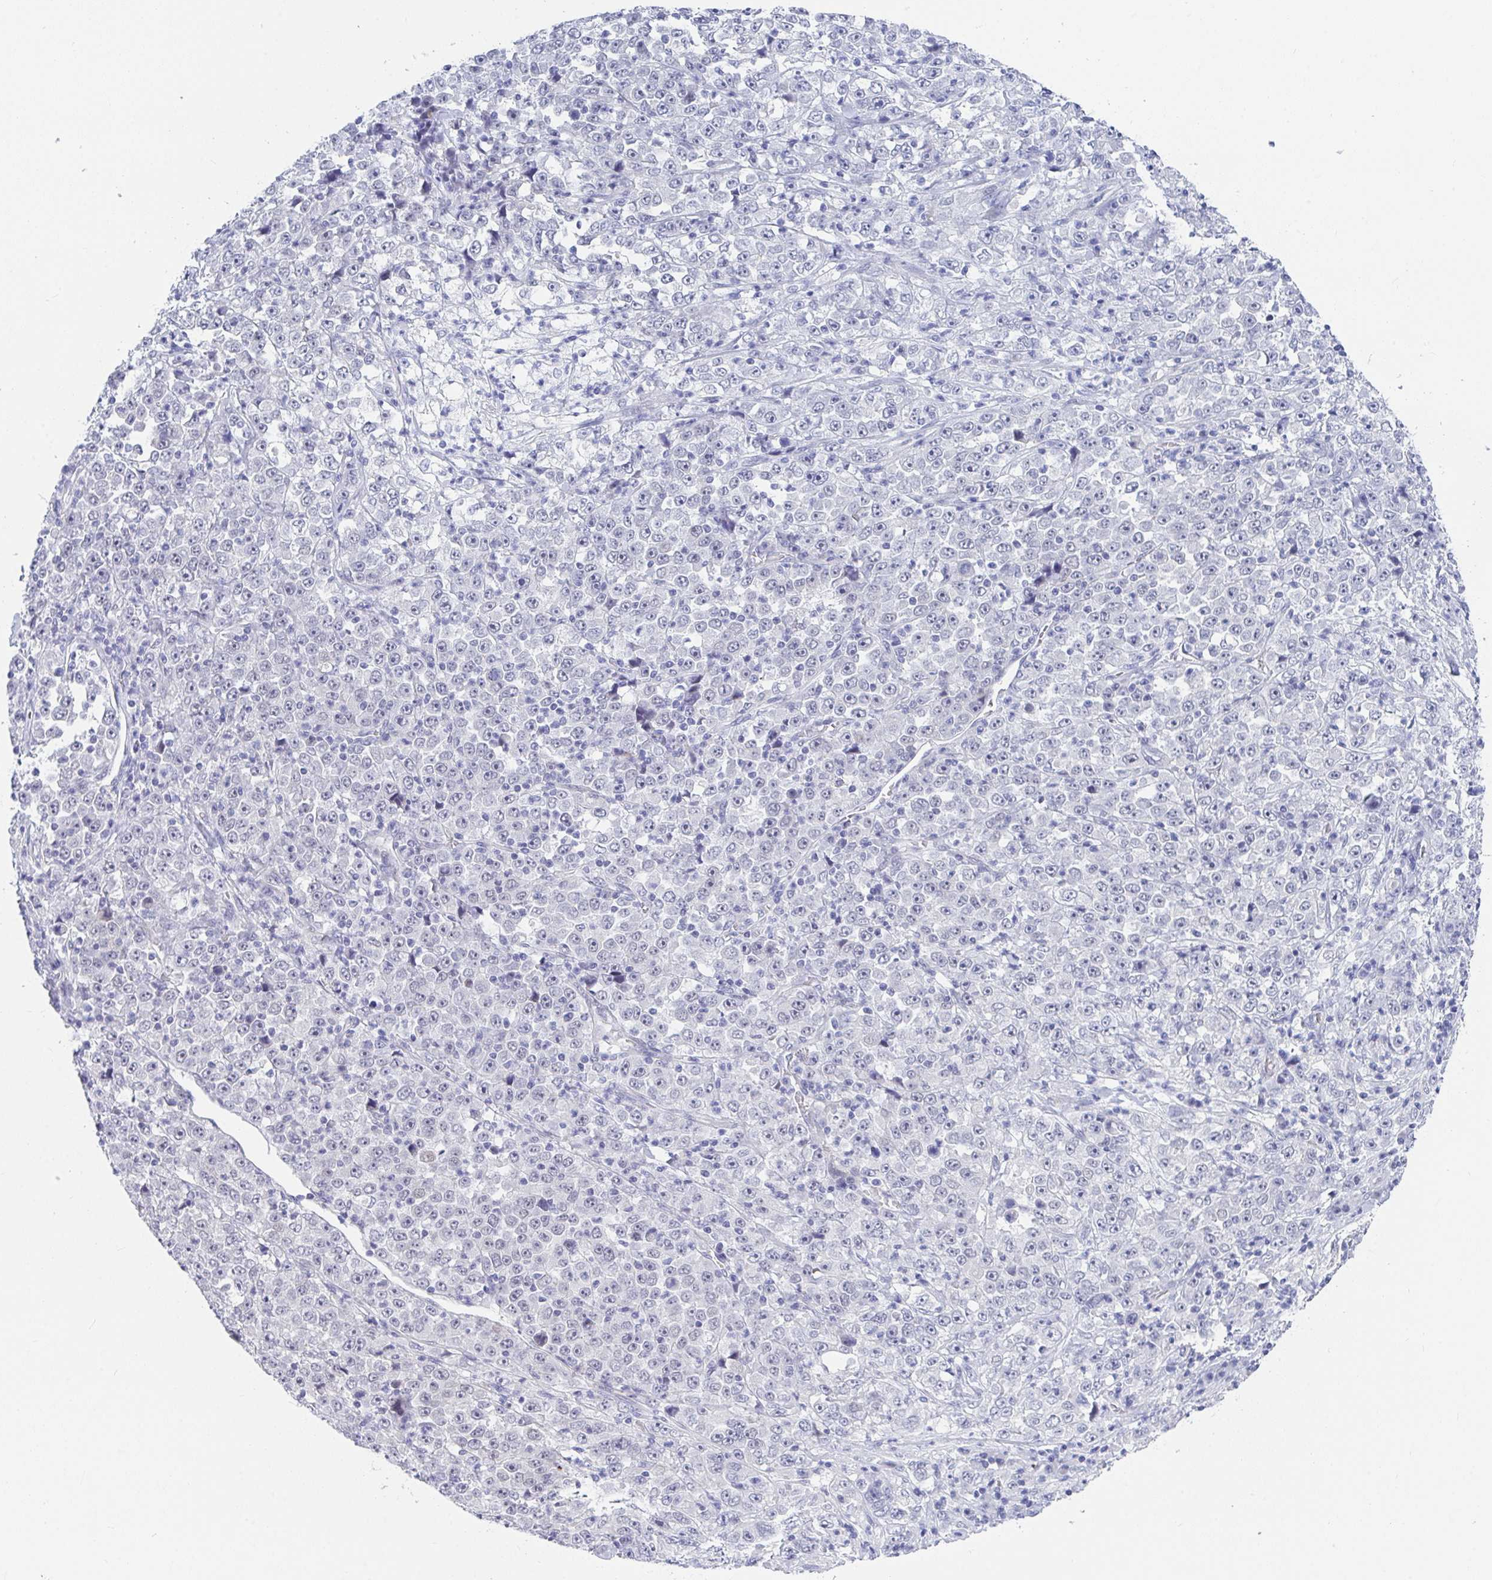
{"staining": {"intensity": "negative", "quantity": "none", "location": "none"}, "tissue": "stomach cancer", "cell_type": "Tumor cells", "image_type": "cancer", "snomed": [{"axis": "morphology", "description": "Normal tissue, NOS"}, {"axis": "morphology", "description": "Adenocarcinoma, NOS"}, {"axis": "topography", "description": "Stomach, upper"}, {"axis": "topography", "description": "Stomach"}], "caption": "Micrograph shows no protein expression in tumor cells of stomach adenocarcinoma tissue.", "gene": "DAOA", "patient": {"sex": "male", "age": 59}}